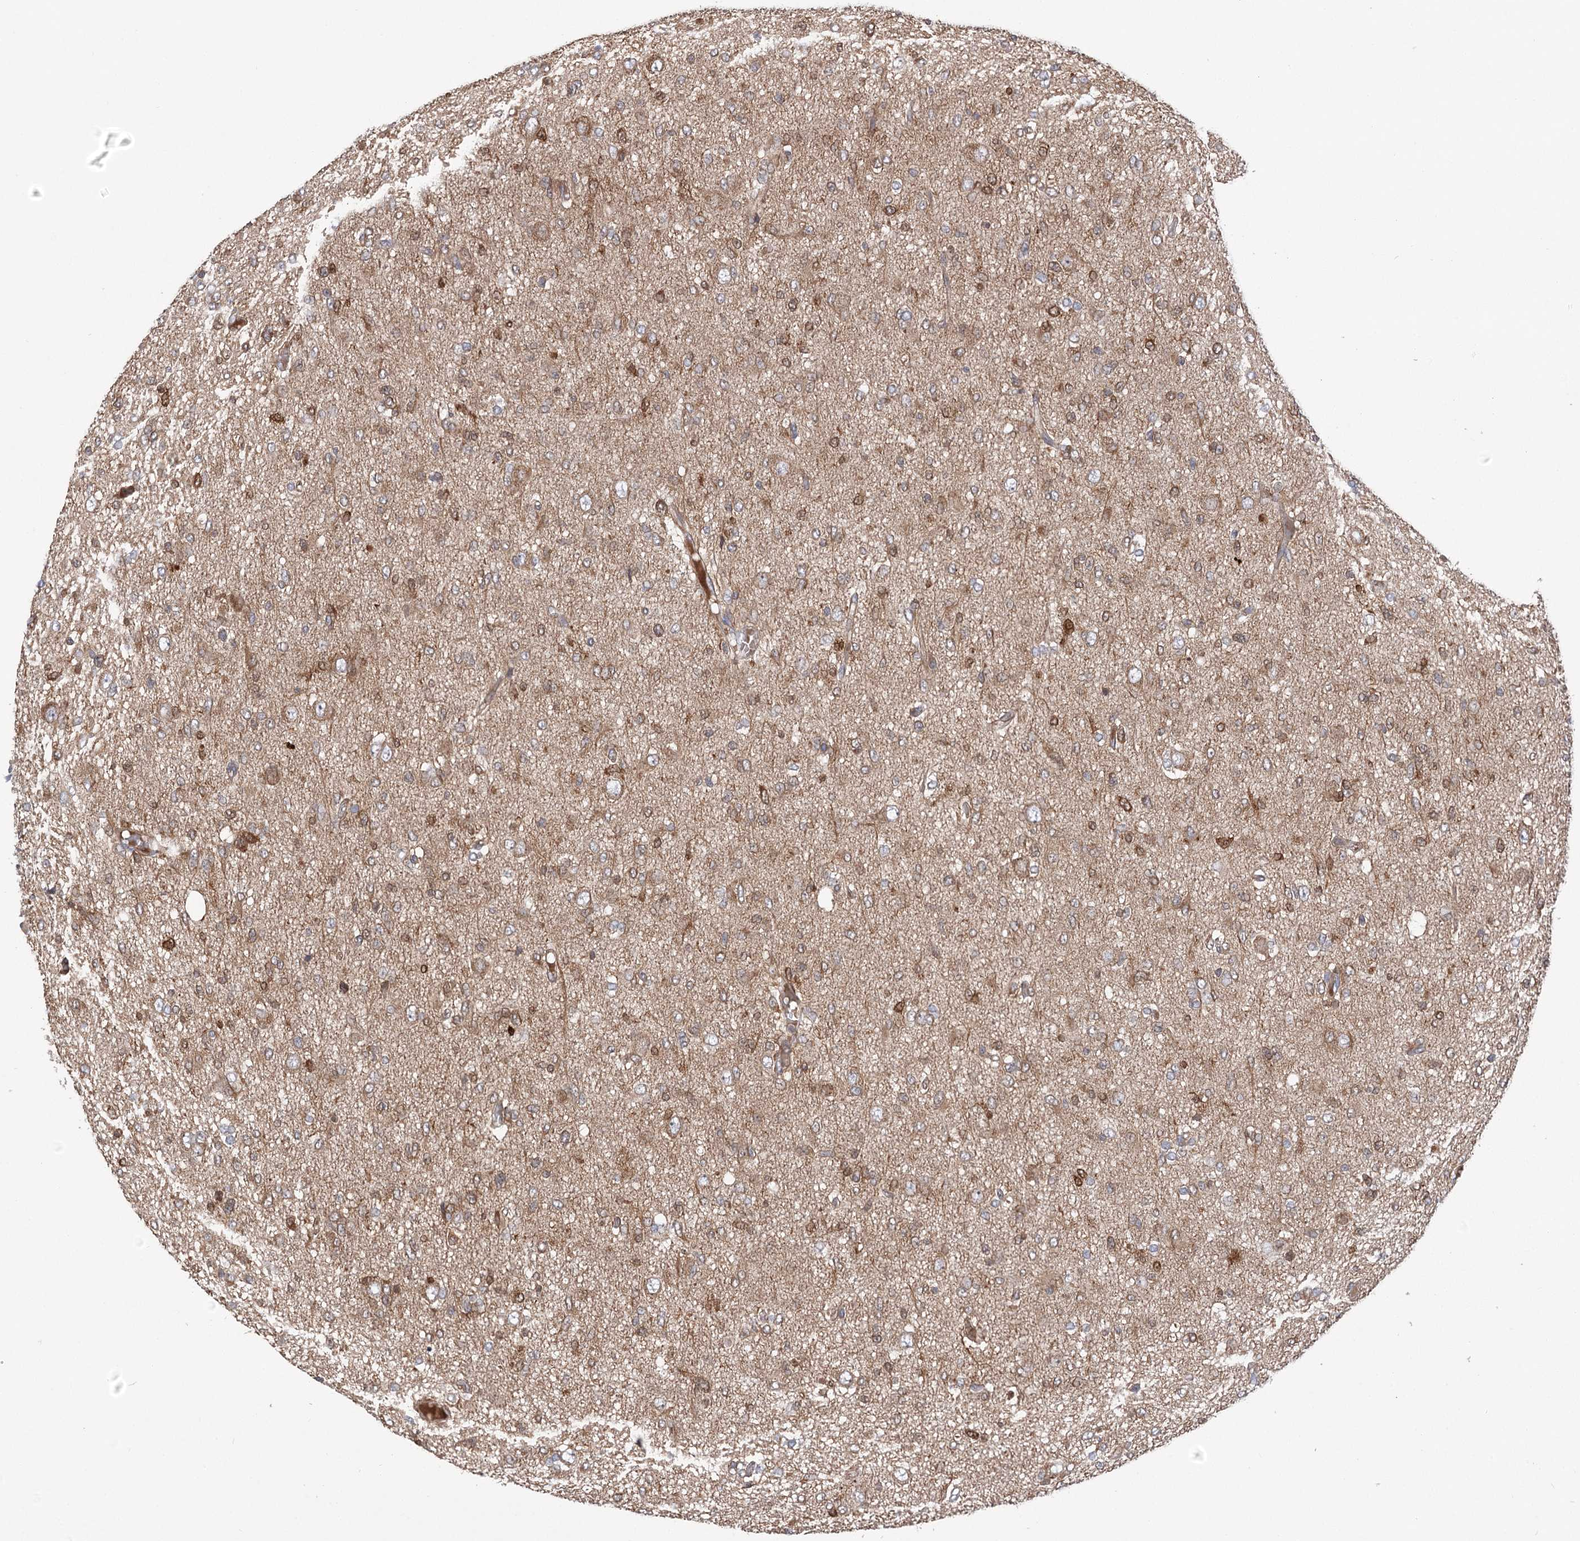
{"staining": {"intensity": "moderate", "quantity": "25%-75%", "location": "cytoplasmic/membranous"}, "tissue": "glioma", "cell_type": "Tumor cells", "image_type": "cancer", "snomed": [{"axis": "morphology", "description": "Glioma, malignant, High grade"}, {"axis": "topography", "description": "Brain"}], "caption": "Immunohistochemical staining of malignant glioma (high-grade) displays moderate cytoplasmic/membranous protein expression in approximately 25%-75% of tumor cells.", "gene": "VPS37B", "patient": {"sex": "female", "age": 59}}